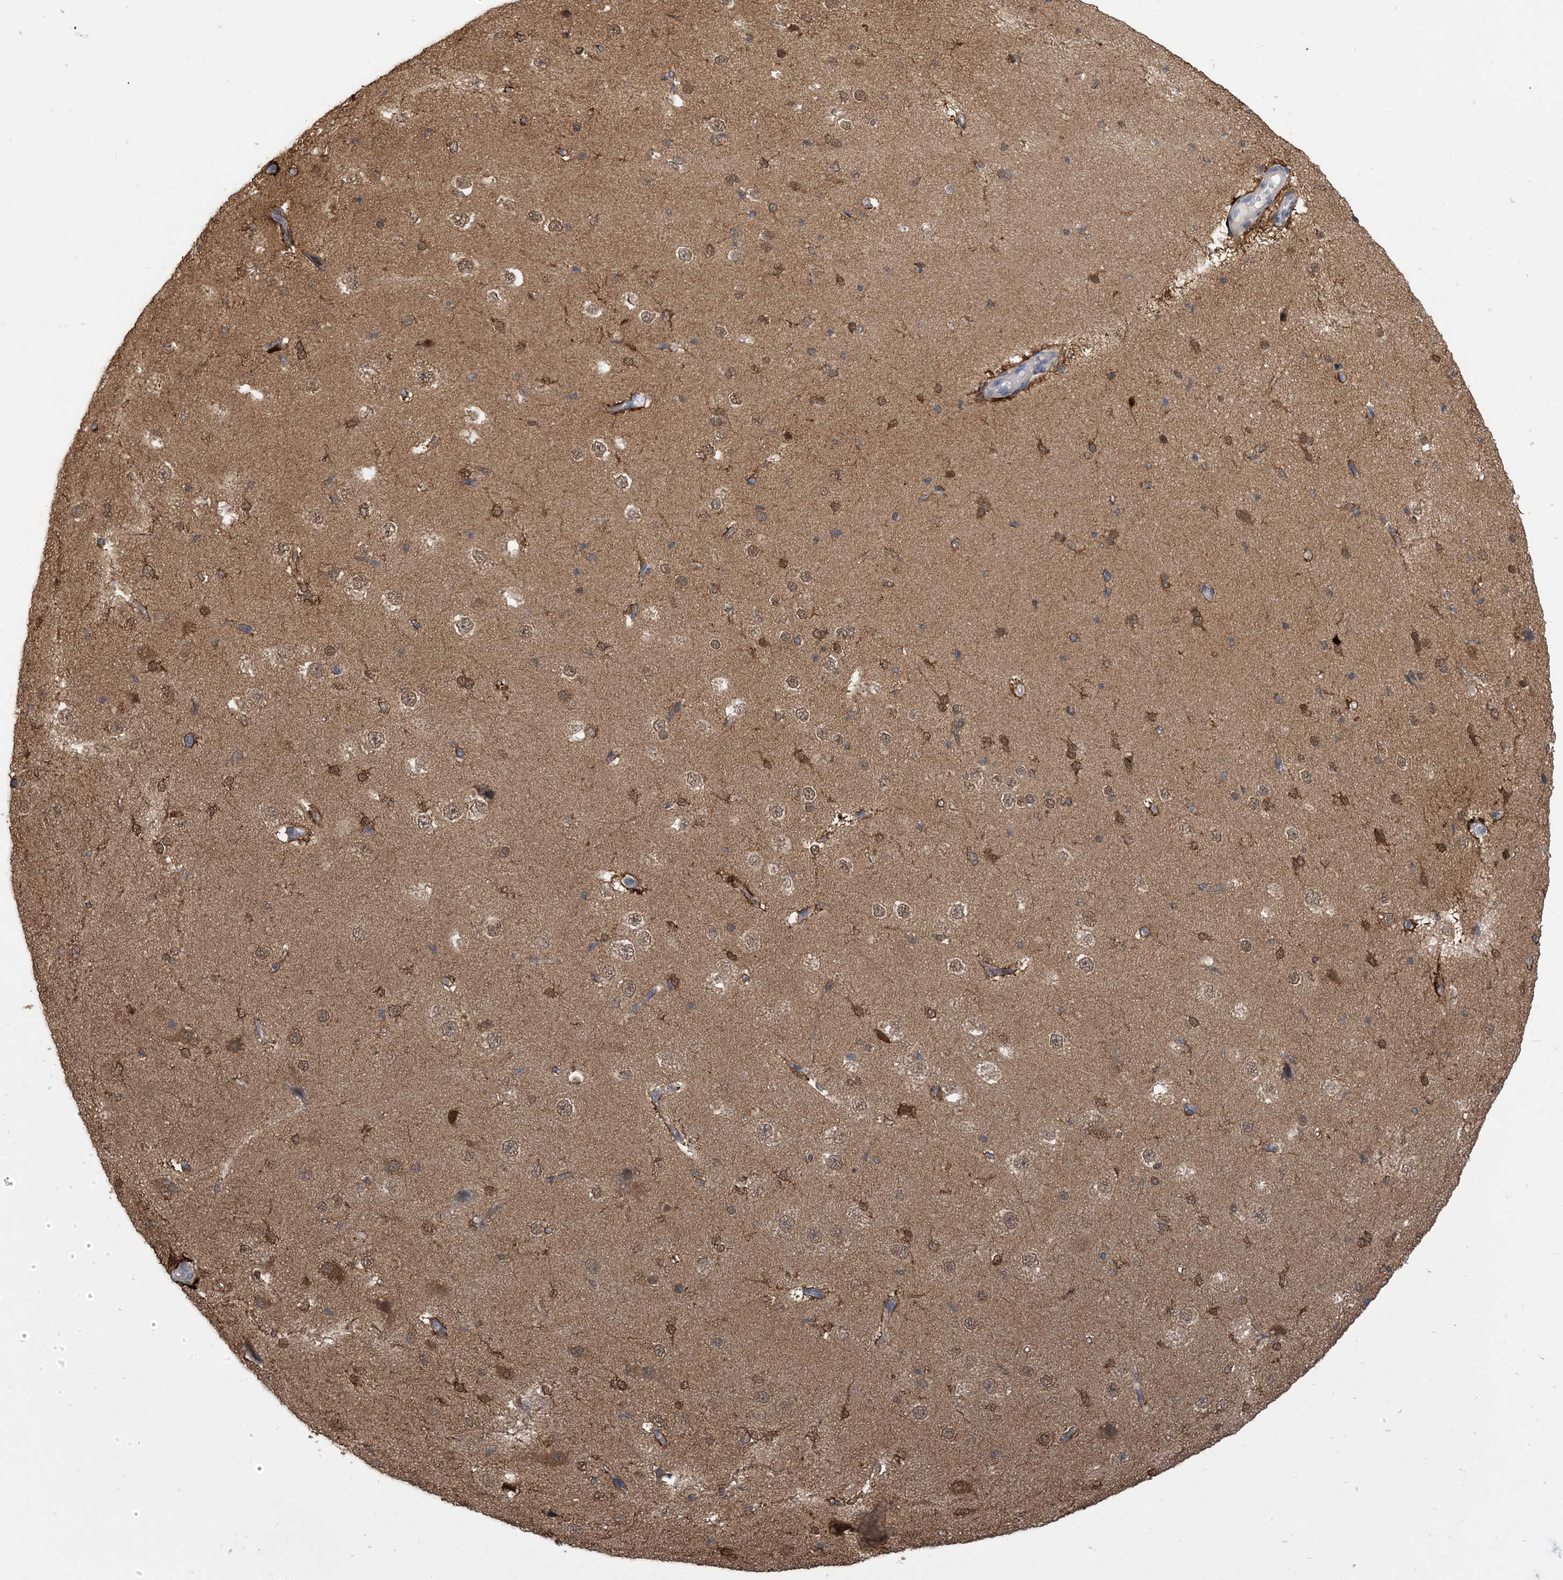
{"staining": {"intensity": "strong", "quantity": ">75%", "location": "cytoplasmic/membranous"}, "tissue": "cerebral cortex", "cell_type": "Endothelial cells", "image_type": "normal", "snomed": [{"axis": "morphology", "description": "Normal tissue, NOS"}, {"axis": "morphology", "description": "Developmental malformation"}, {"axis": "topography", "description": "Cerebral cortex"}], "caption": "Endothelial cells show strong cytoplasmic/membranous expression in approximately >75% of cells in normal cerebral cortex. The staining is performed using DAB (3,3'-diaminobenzidine) brown chromogen to label protein expression. The nuclei are counter-stained blue using hematoxylin.", "gene": "ZC3H12A", "patient": {"sex": "female", "age": 30}}